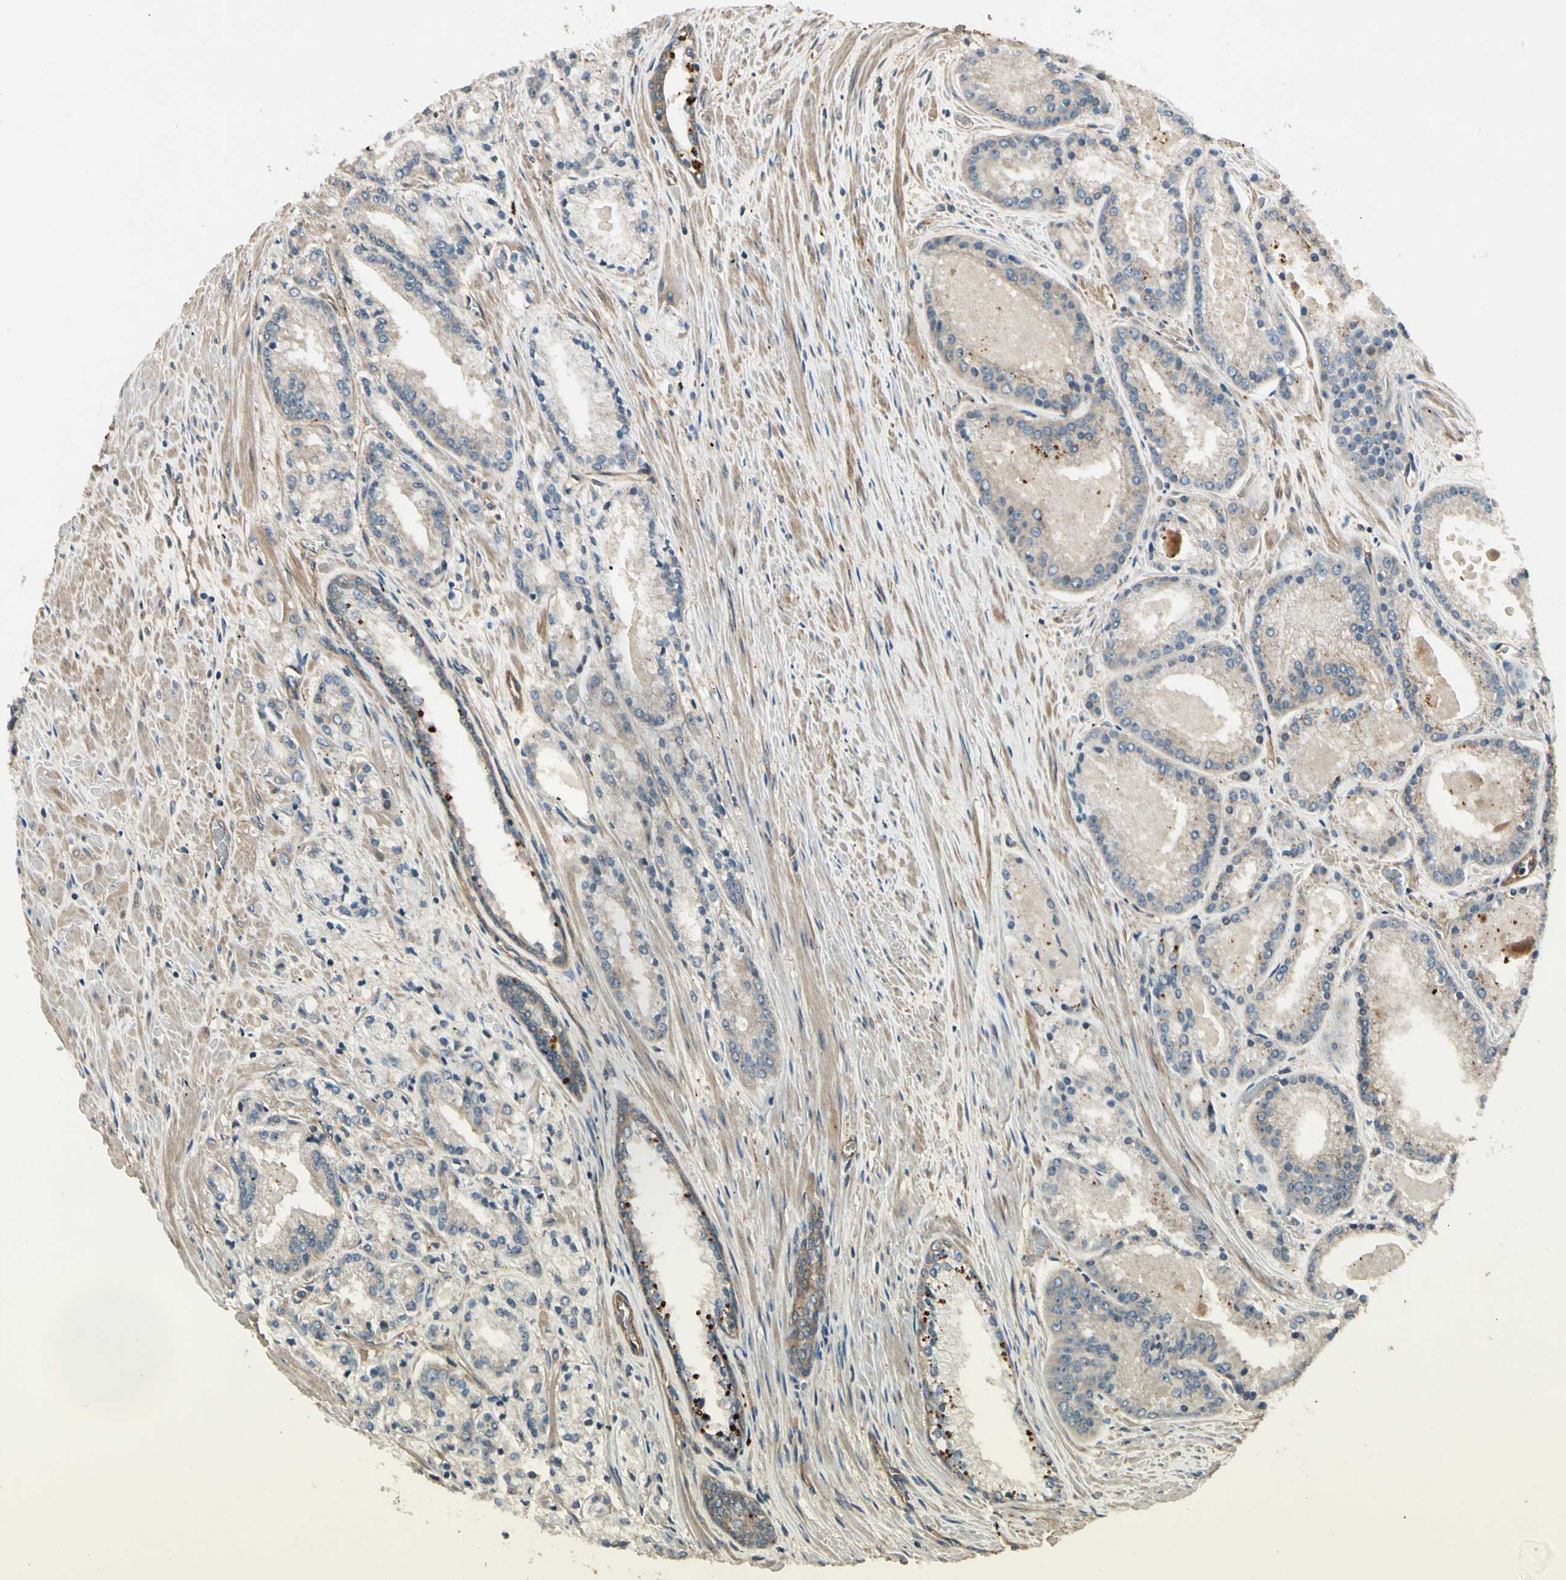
{"staining": {"intensity": "negative", "quantity": "none", "location": "none"}, "tissue": "prostate cancer", "cell_type": "Tumor cells", "image_type": "cancer", "snomed": [{"axis": "morphology", "description": "Adenocarcinoma, Low grade"}, {"axis": "topography", "description": "Prostate"}], "caption": "This is an immunohistochemistry (IHC) histopathology image of prostate cancer (low-grade adenocarcinoma). There is no positivity in tumor cells.", "gene": "ROCK2", "patient": {"sex": "male", "age": 59}}